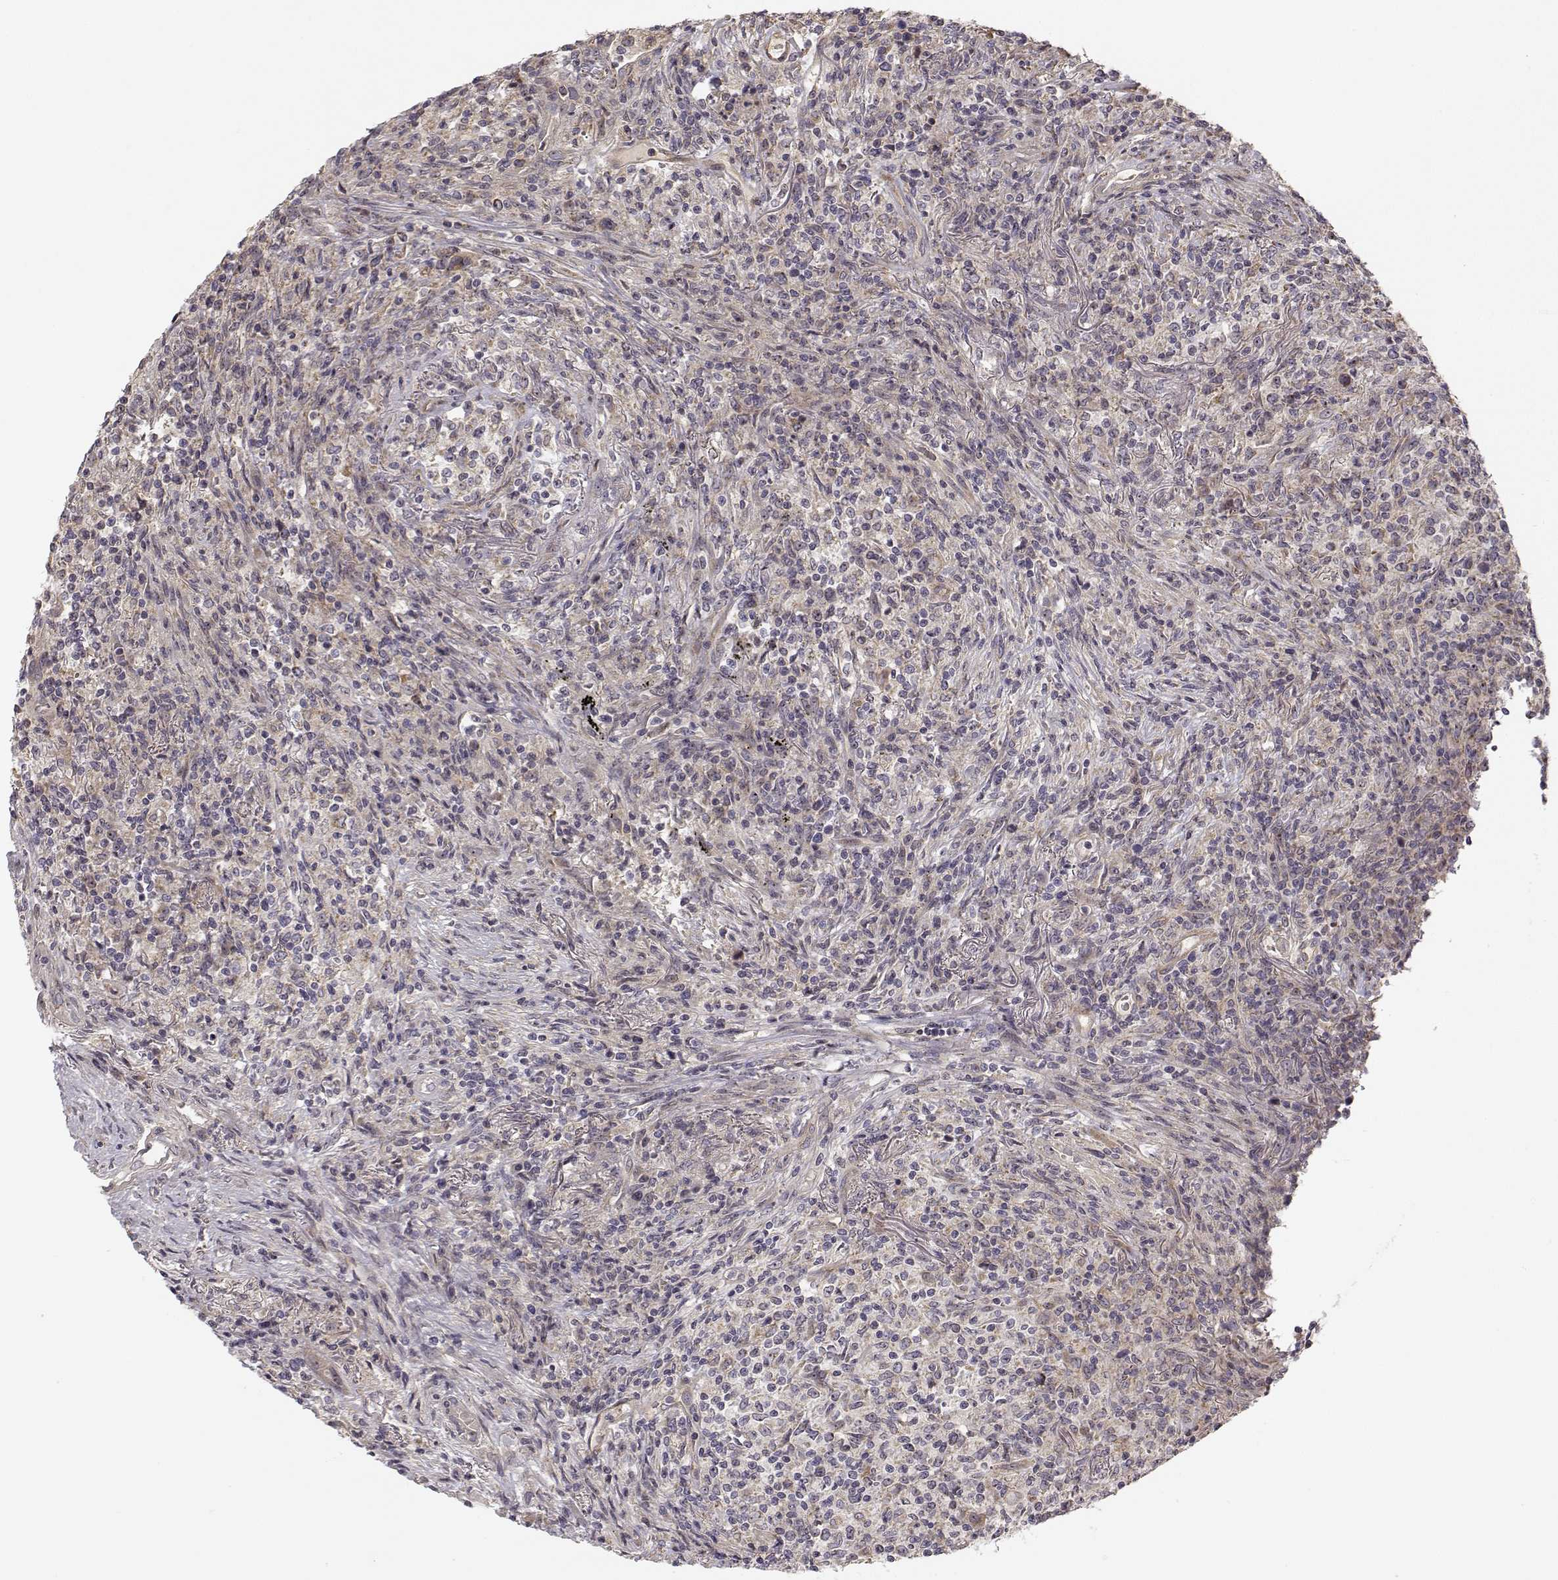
{"staining": {"intensity": "negative", "quantity": "none", "location": "none"}, "tissue": "lymphoma", "cell_type": "Tumor cells", "image_type": "cancer", "snomed": [{"axis": "morphology", "description": "Malignant lymphoma, non-Hodgkin's type, High grade"}, {"axis": "topography", "description": "Lung"}], "caption": "The micrograph demonstrates no staining of tumor cells in high-grade malignant lymphoma, non-Hodgkin's type. (DAB (3,3'-diaminobenzidine) immunohistochemistry (IHC), high magnification).", "gene": "MED12L", "patient": {"sex": "male", "age": 79}}